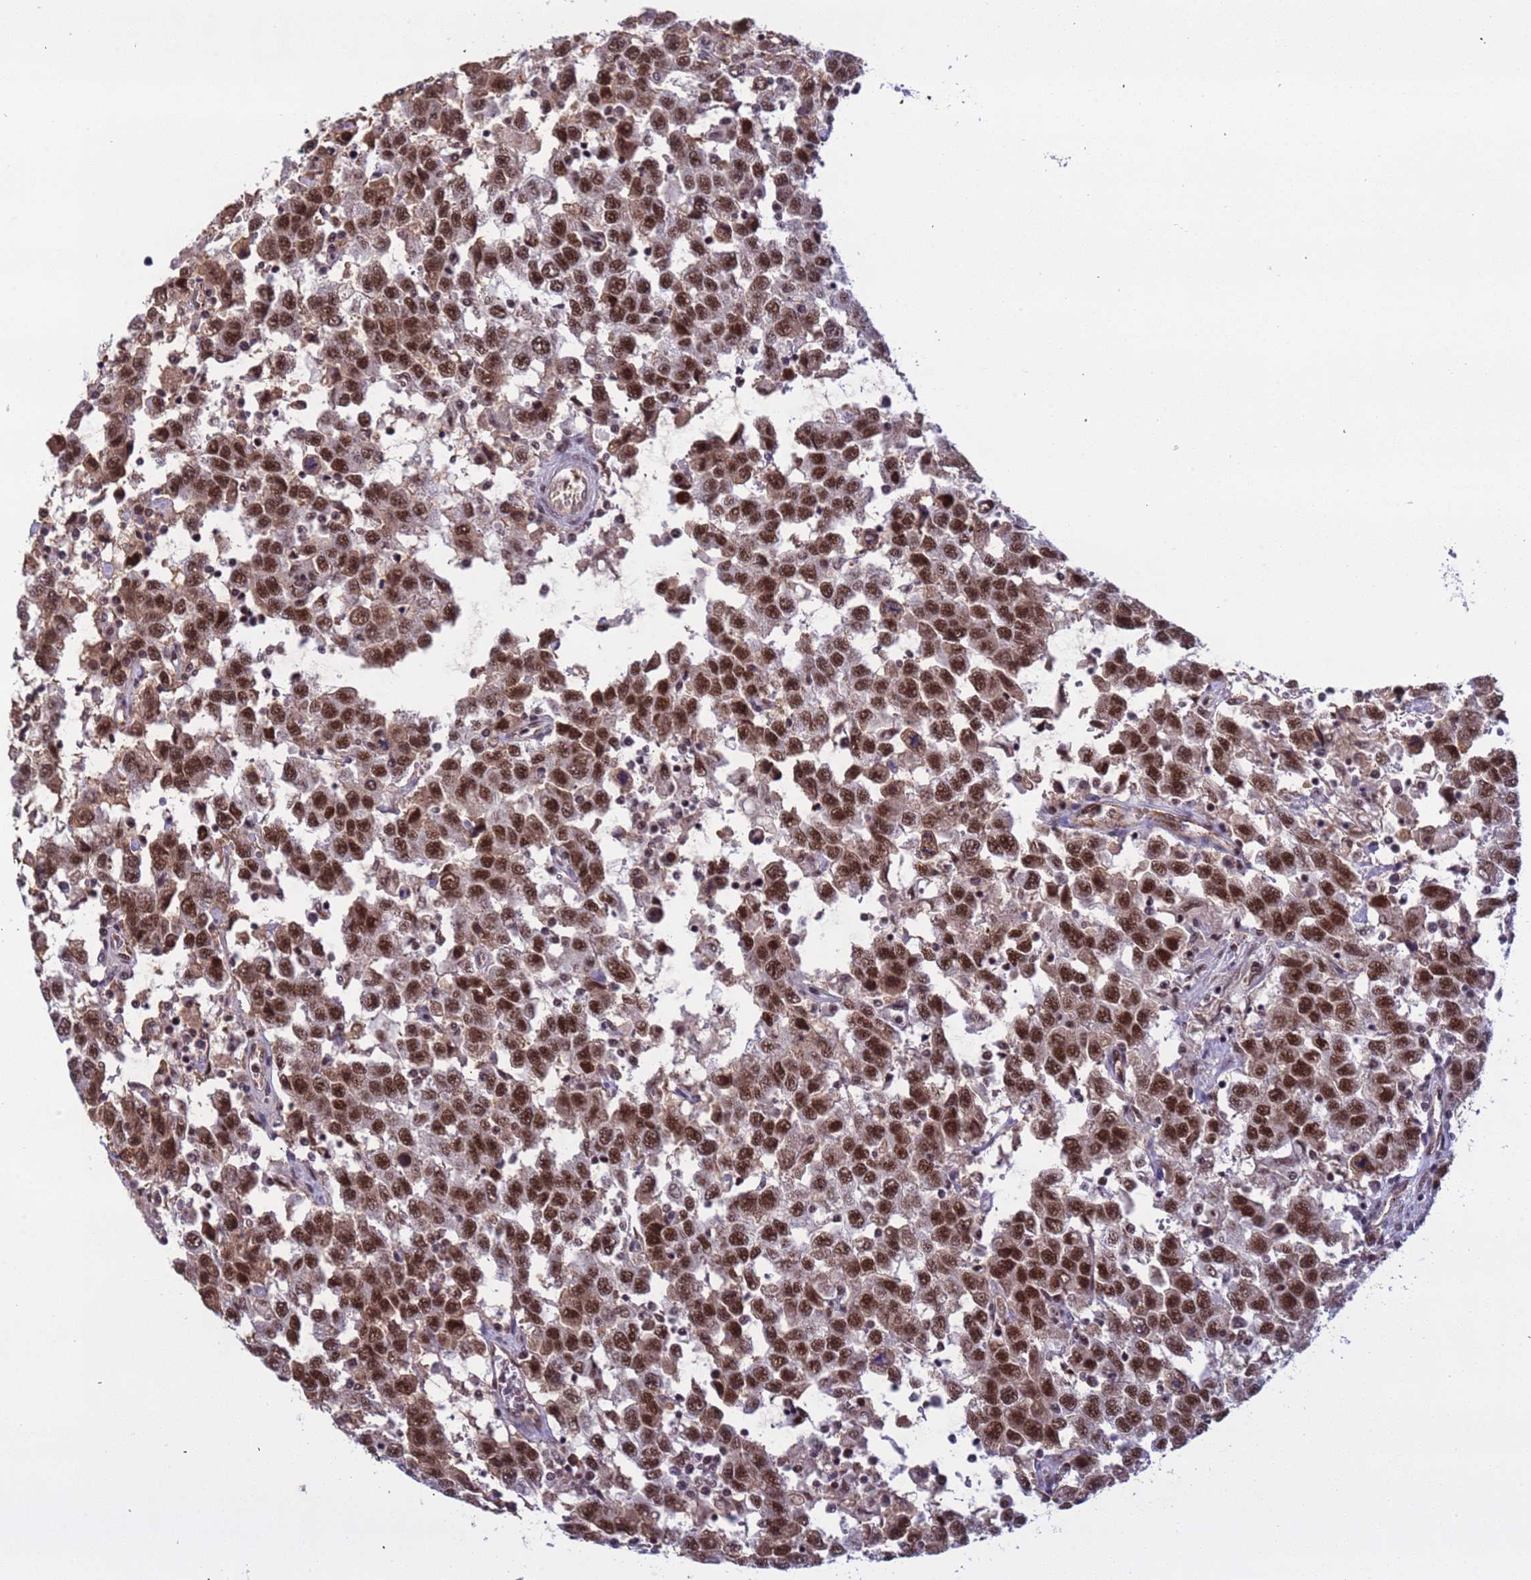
{"staining": {"intensity": "strong", "quantity": ">75%", "location": "nuclear"}, "tissue": "testis cancer", "cell_type": "Tumor cells", "image_type": "cancer", "snomed": [{"axis": "morphology", "description": "Seminoma, NOS"}, {"axis": "topography", "description": "Testis"}], "caption": "Immunohistochemistry staining of seminoma (testis), which shows high levels of strong nuclear staining in about >75% of tumor cells indicating strong nuclear protein expression. The staining was performed using DAB (brown) for protein detection and nuclei were counterstained in hematoxylin (blue).", "gene": "SRRT", "patient": {"sex": "male", "age": 41}}